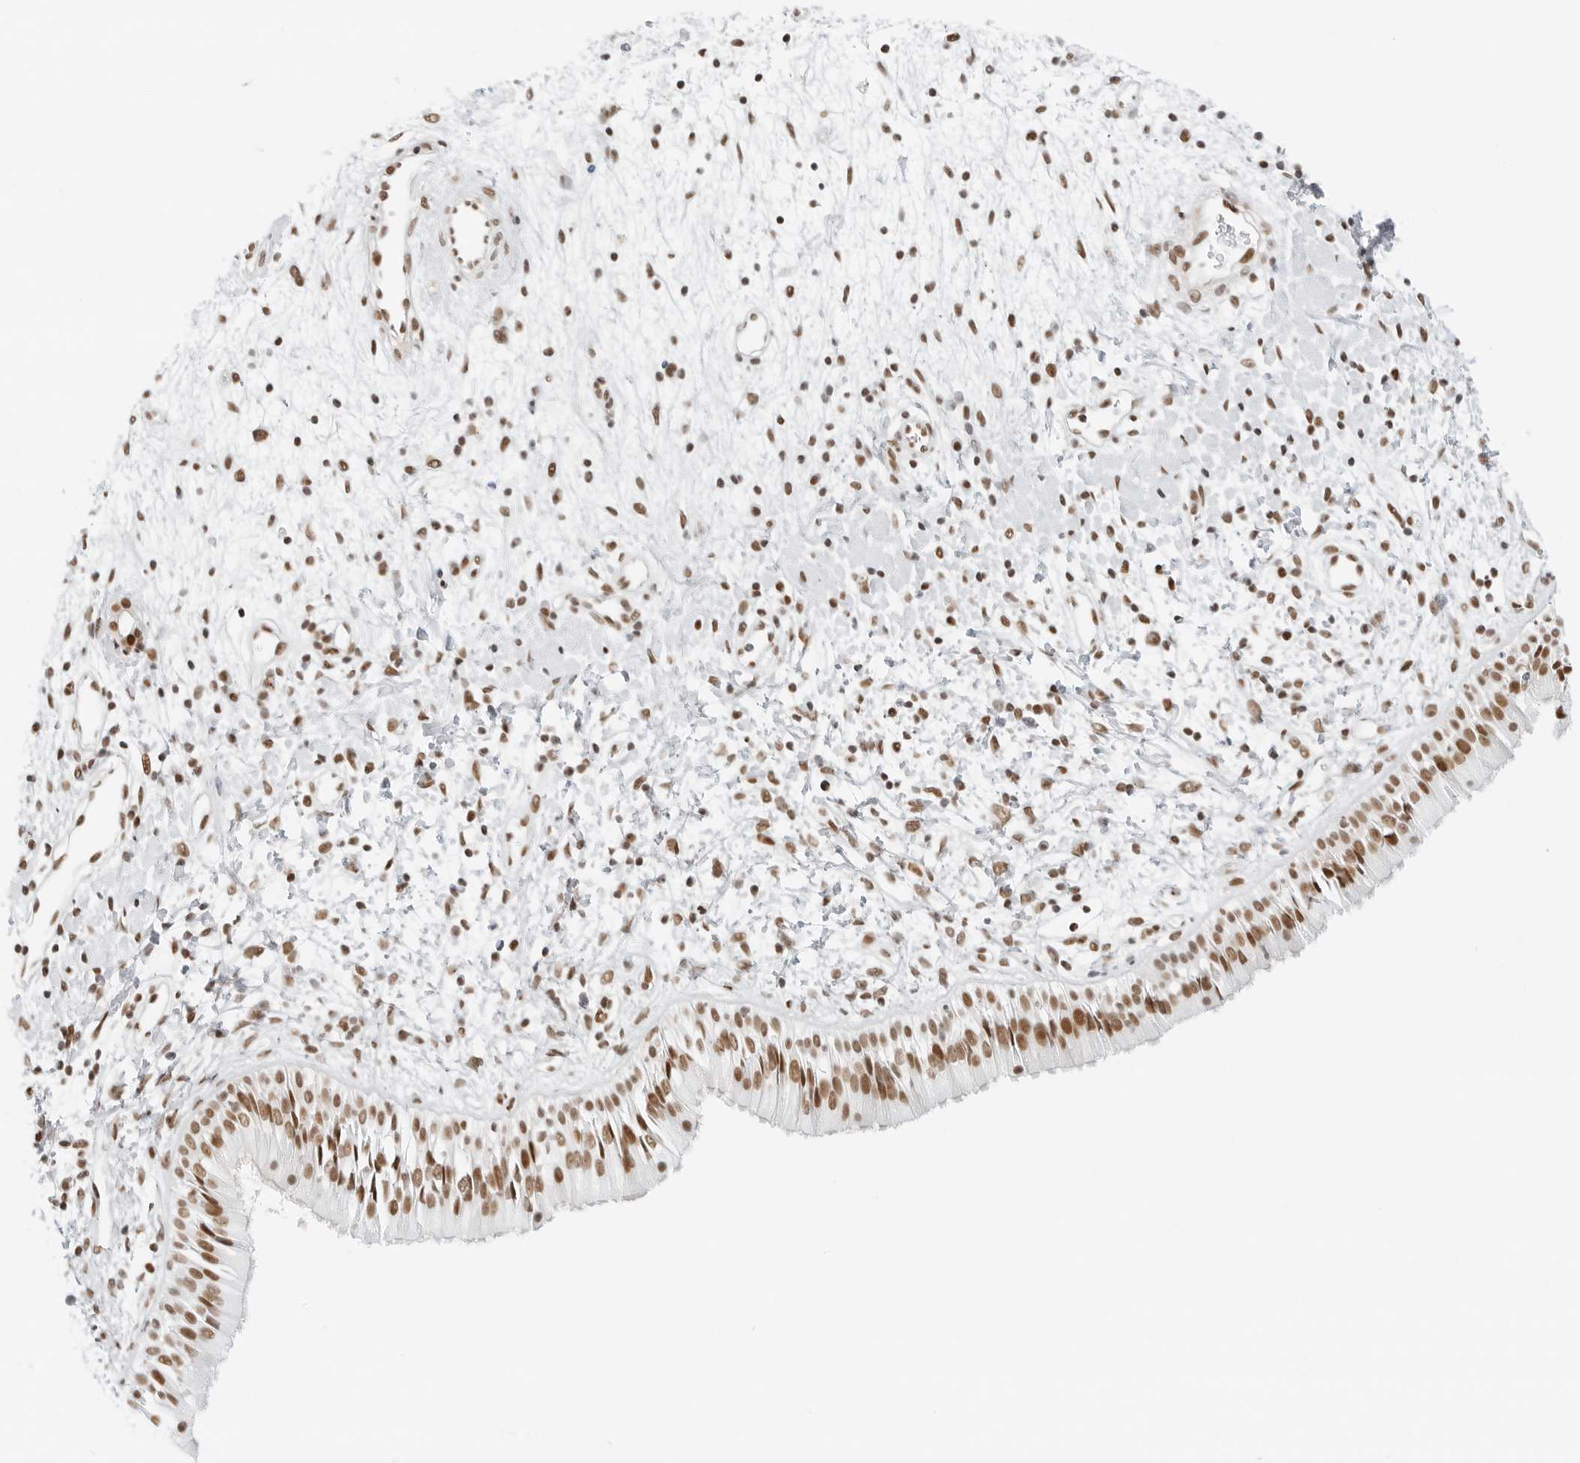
{"staining": {"intensity": "moderate", "quantity": ">75%", "location": "nuclear"}, "tissue": "nasopharynx", "cell_type": "Respiratory epithelial cells", "image_type": "normal", "snomed": [{"axis": "morphology", "description": "Normal tissue, NOS"}, {"axis": "topography", "description": "Nasopharynx"}], "caption": "Immunohistochemistry (IHC) image of normal nasopharynx: nasopharynx stained using IHC reveals medium levels of moderate protein expression localized specifically in the nuclear of respiratory epithelial cells, appearing as a nuclear brown color.", "gene": "CRTC2", "patient": {"sex": "male", "age": 22}}